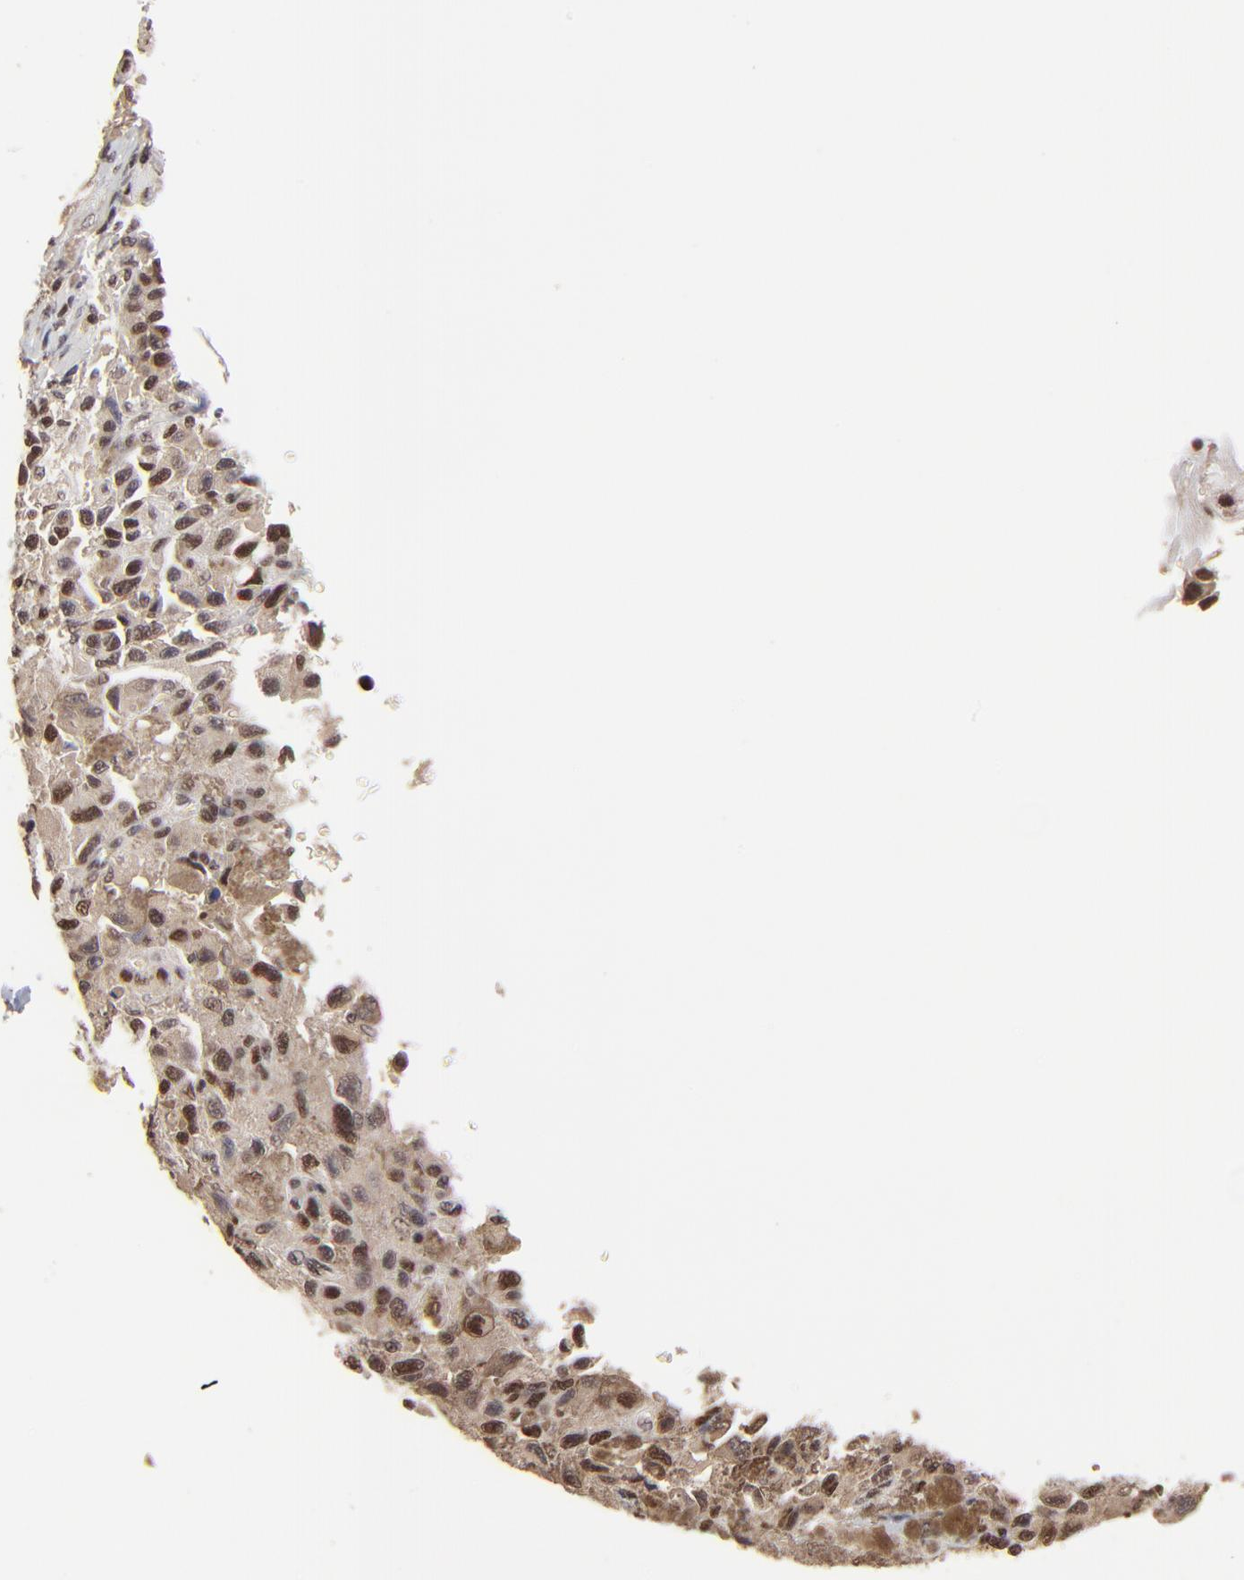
{"staining": {"intensity": "moderate", "quantity": "25%-75%", "location": "cytoplasmic/membranous,nuclear"}, "tissue": "melanoma", "cell_type": "Tumor cells", "image_type": "cancer", "snomed": [{"axis": "morphology", "description": "Malignant melanoma, NOS"}, {"axis": "topography", "description": "Skin"}], "caption": "Immunohistochemical staining of malignant melanoma demonstrates moderate cytoplasmic/membranous and nuclear protein positivity in about 25%-75% of tumor cells.", "gene": "DSN1", "patient": {"sex": "male", "age": 81}}